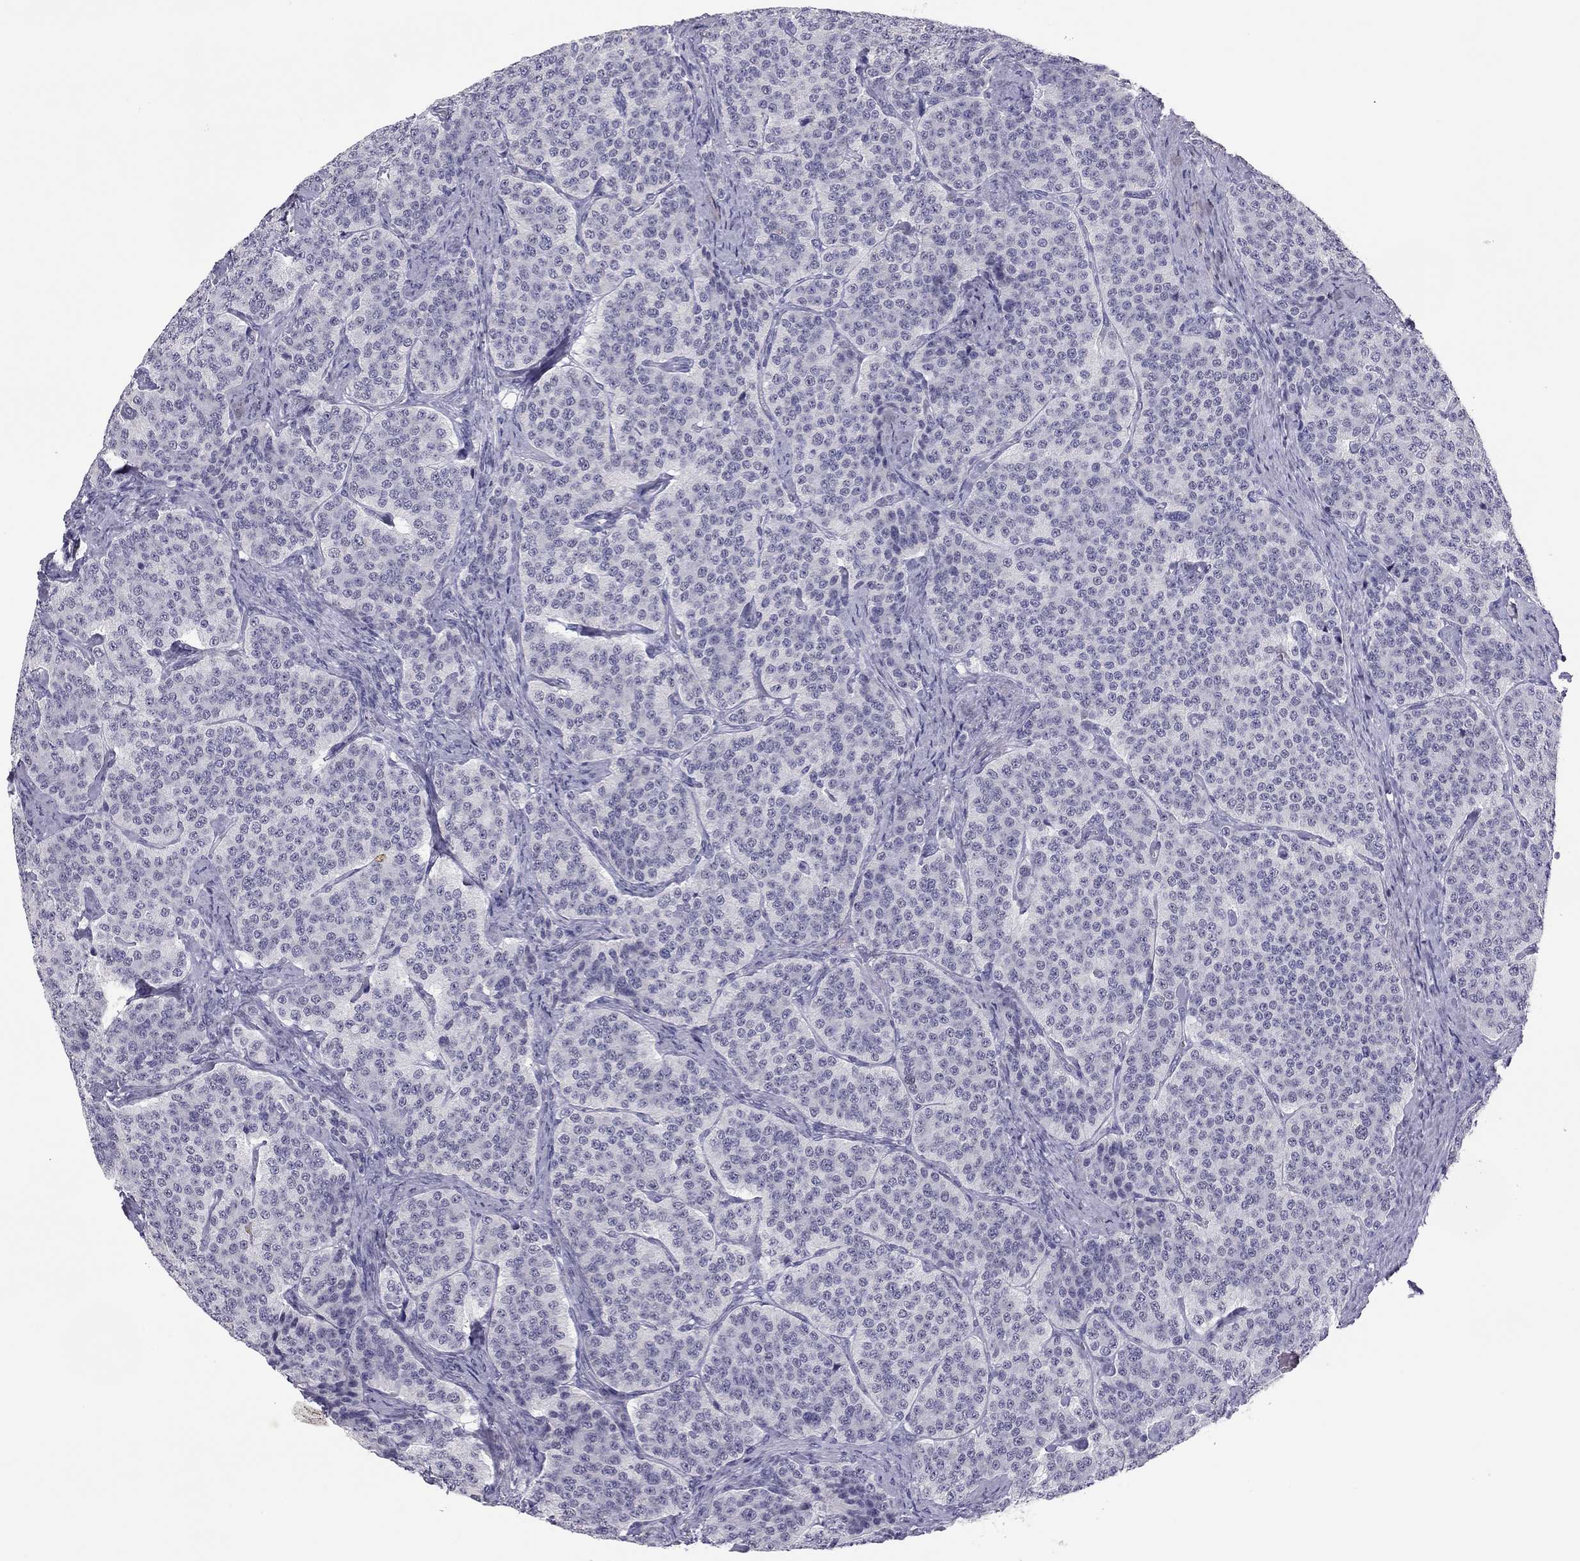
{"staining": {"intensity": "negative", "quantity": "none", "location": "none"}, "tissue": "carcinoid", "cell_type": "Tumor cells", "image_type": "cancer", "snomed": [{"axis": "morphology", "description": "Carcinoid, malignant, NOS"}, {"axis": "topography", "description": "Small intestine"}], "caption": "Immunohistochemical staining of human carcinoid shows no significant staining in tumor cells.", "gene": "PHOX2A", "patient": {"sex": "female", "age": 58}}